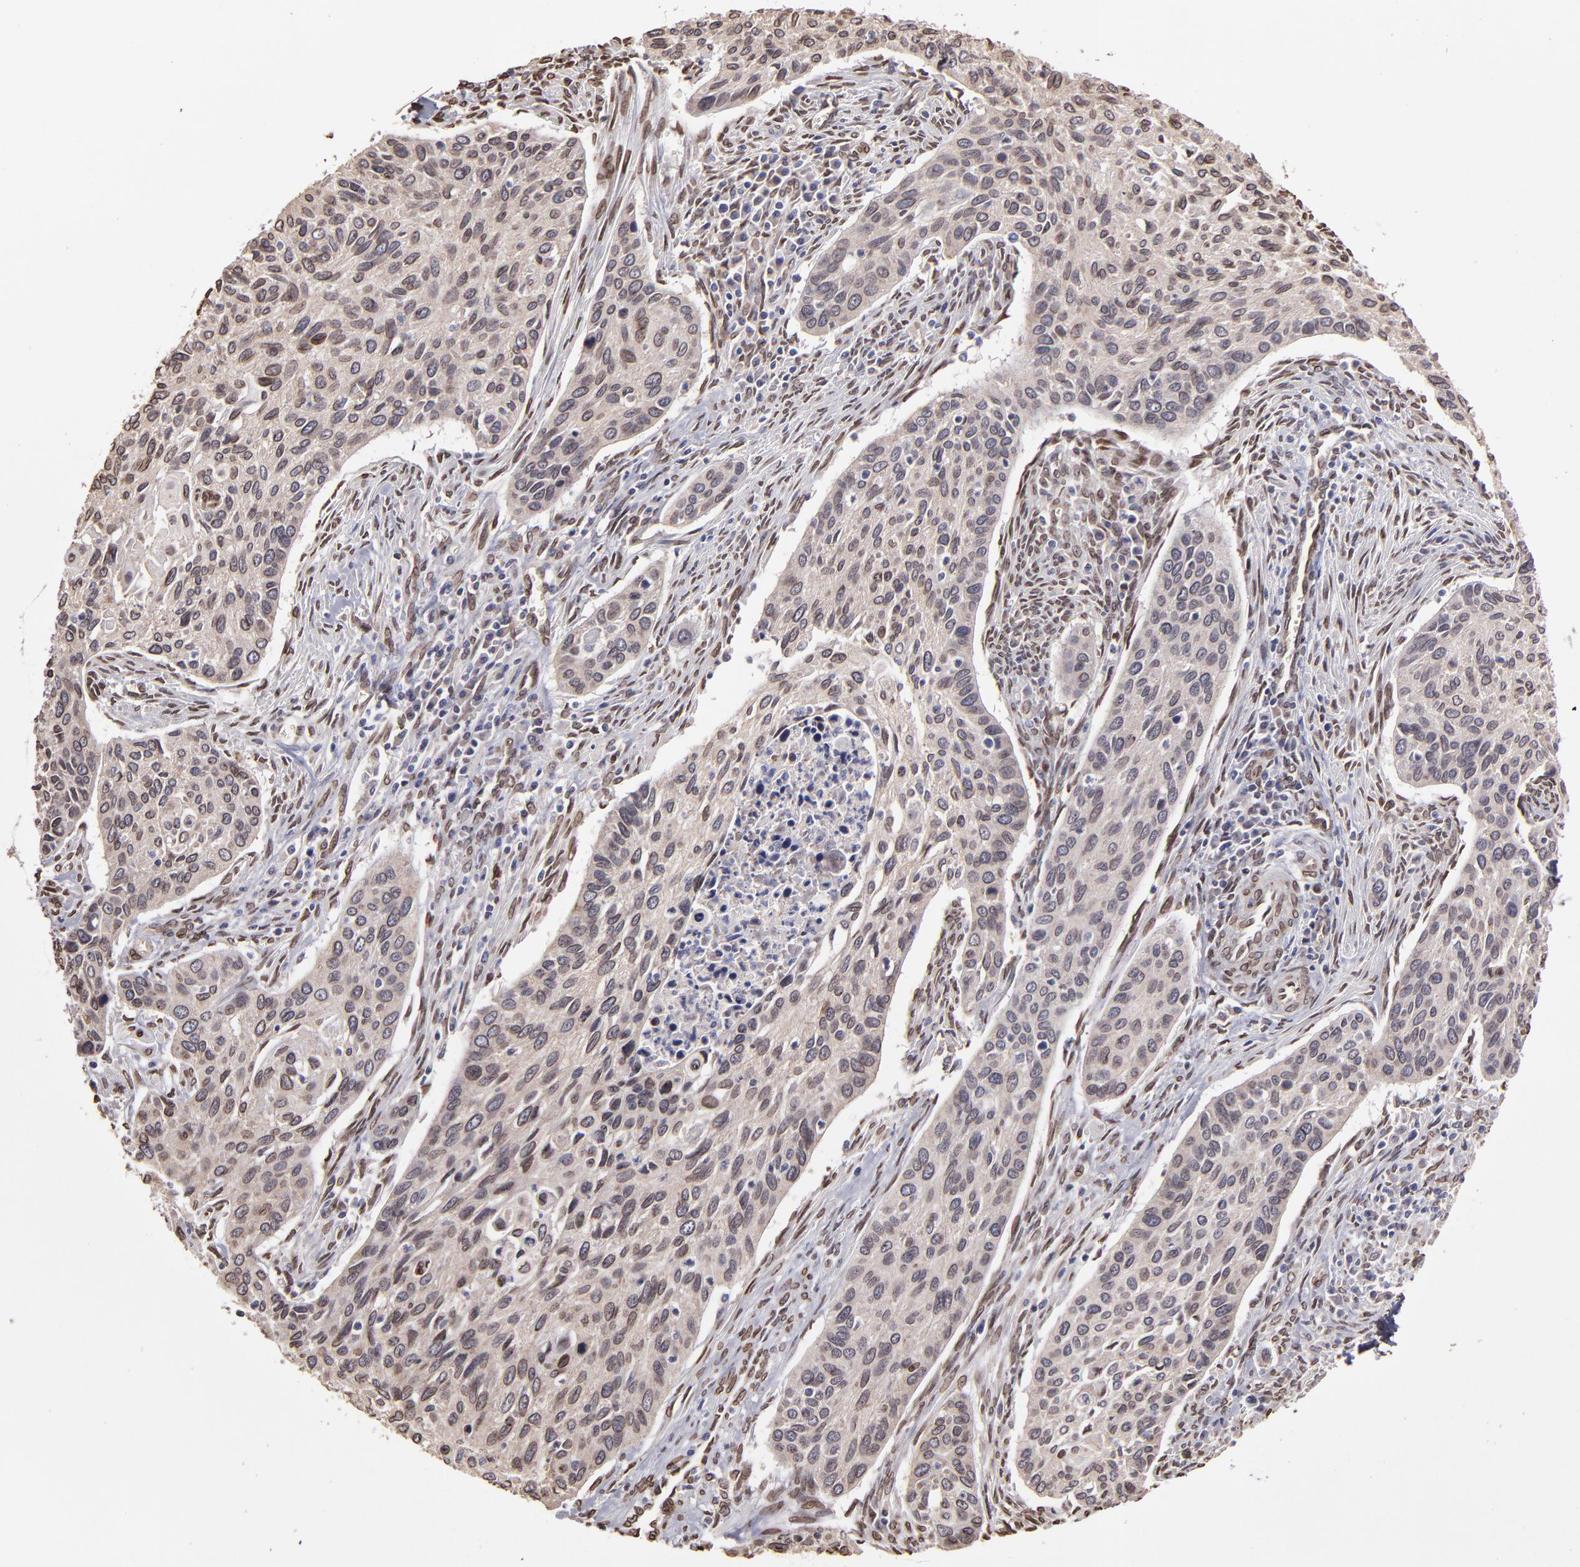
{"staining": {"intensity": "weak", "quantity": ">75%", "location": "cytoplasmic/membranous"}, "tissue": "cervical cancer", "cell_type": "Tumor cells", "image_type": "cancer", "snomed": [{"axis": "morphology", "description": "Squamous cell carcinoma, NOS"}, {"axis": "topography", "description": "Cervix"}], "caption": "A brown stain highlights weak cytoplasmic/membranous expression of a protein in cervical squamous cell carcinoma tumor cells. (DAB IHC with brightfield microscopy, high magnification).", "gene": "PUM3", "patient": {"sex": "female", "age": 57}}